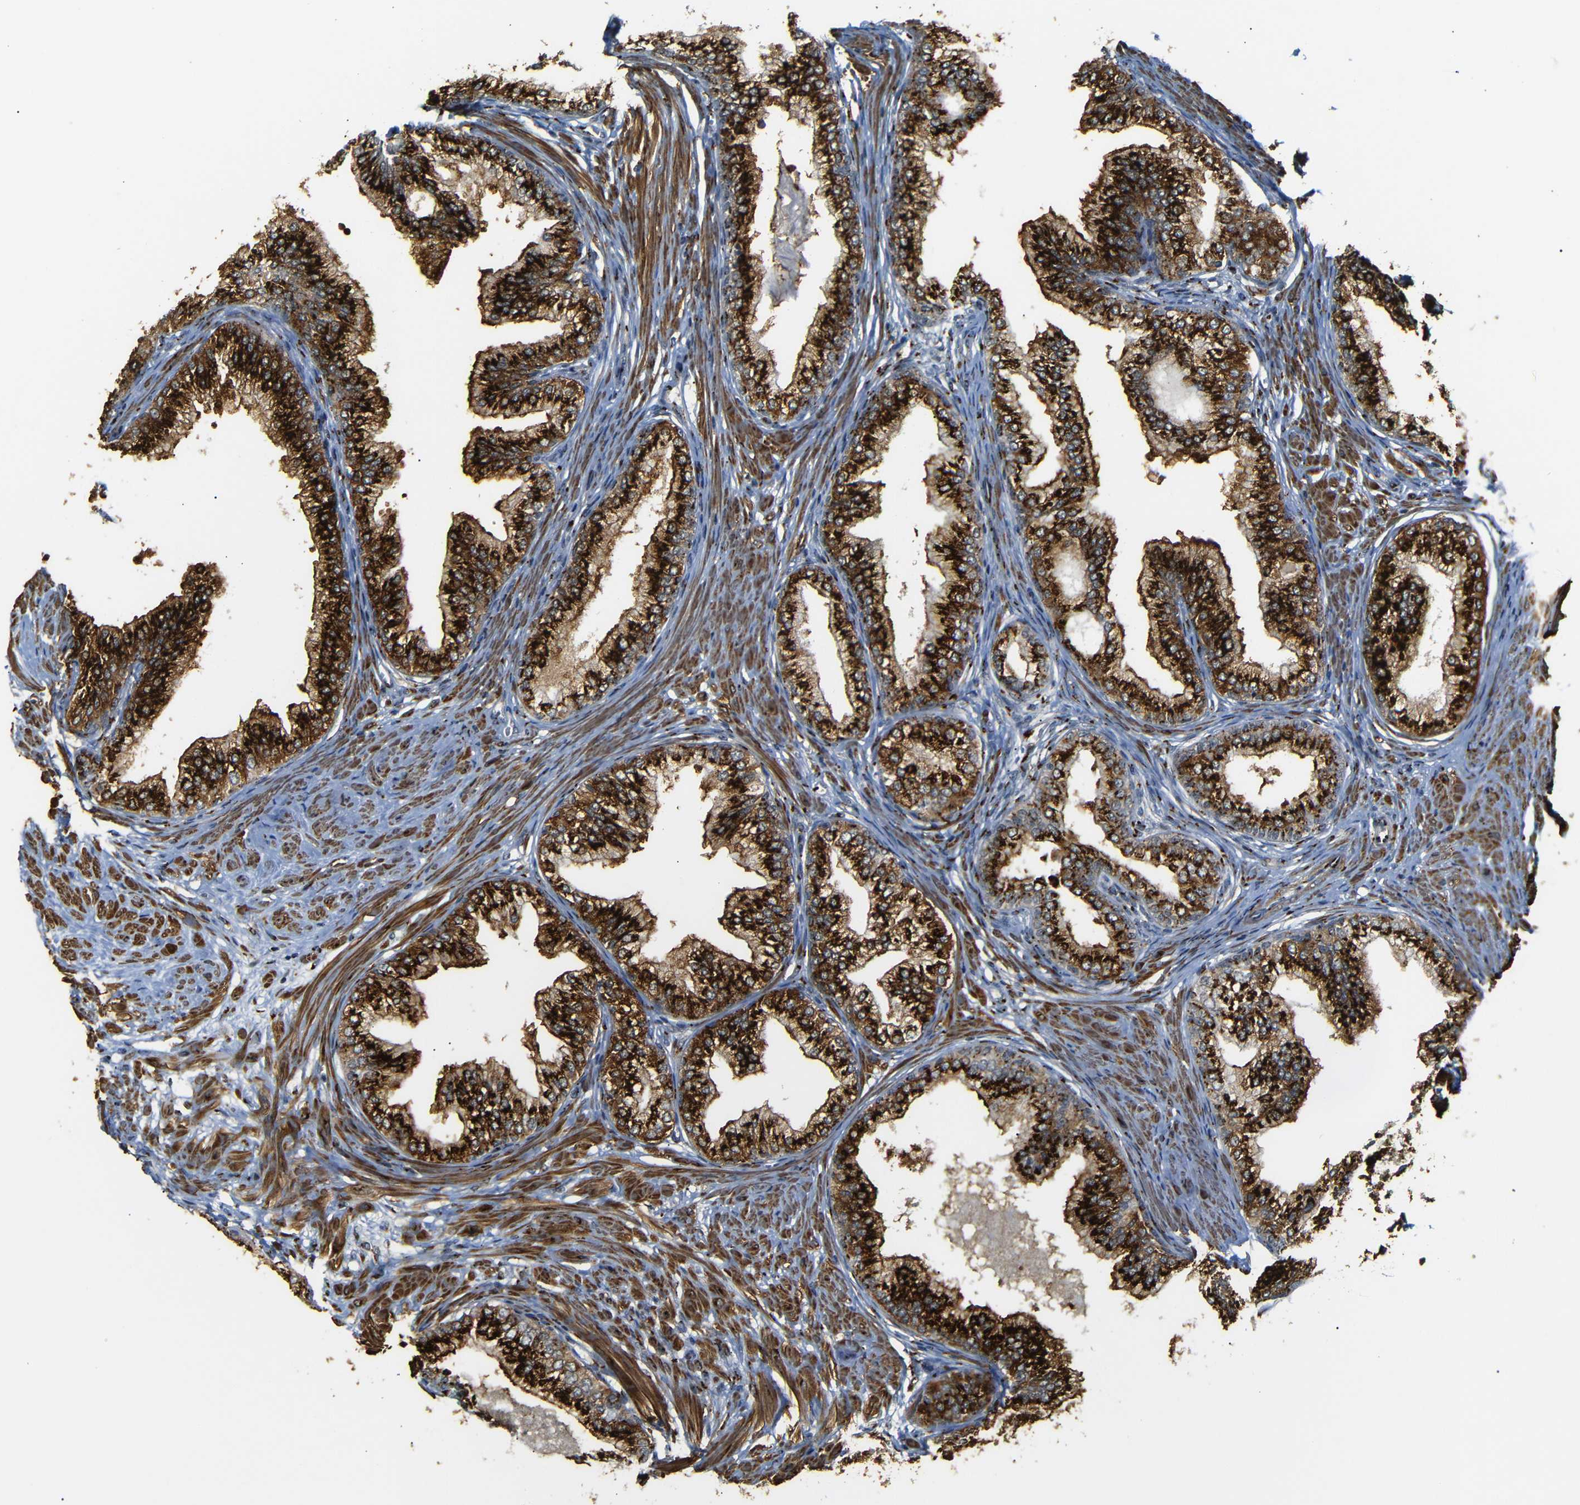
{"staining": {"intensity": "strong", "quantity": ">75%", "location": "cytoplasmic/membranous"}, "tissue": "prostate", "cell_type": "Glandular cells", "image_type": "normal", "snomed": [{"axis": "morphology", "description": "Normal tissue, NOS"}, {"axis": "morphology", "description": "Urothelial carcinoma, Low grade"}, {"axis": "topography", "description": "Urinary bladder"}, {"axis": "topography", "description": "Prostate"}], "caption": "A brown stain labels strong cytoplasmic/membranous staining of a protein in glandular cells of unremarkable human prostate. (DAB (3,3'-diaminobenzidine) IHC, brown staining for protein, blue staining for nuclei).", "gene": "TGOLN2", "patient": {"sex": "male", "age": 60}}